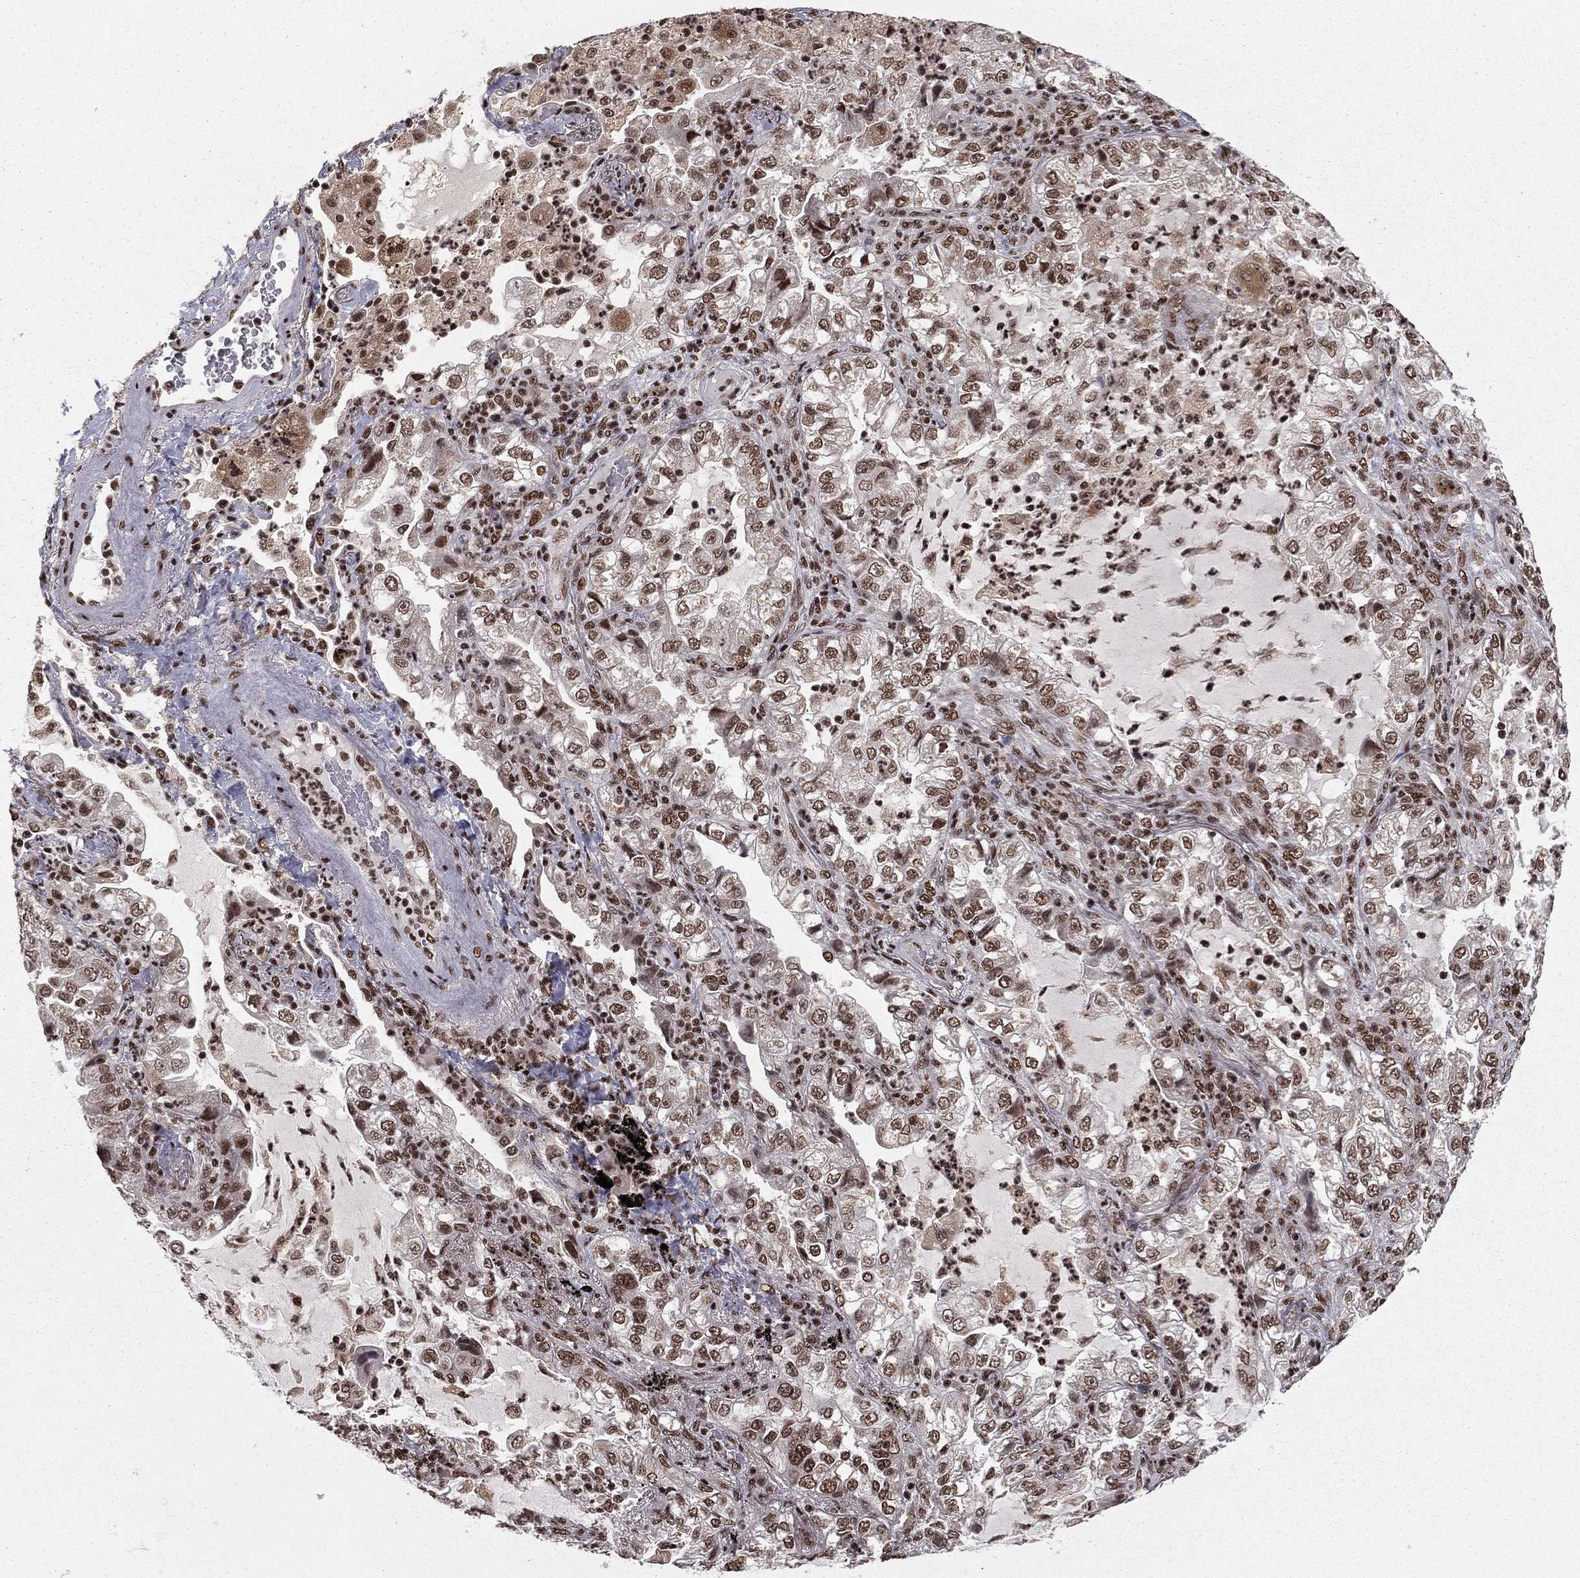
{"staining": {"intensity": "moderate", "quantity": "25%-75%", "location": "nuclear"}, "tissue": "lung cancer", "cell_type": "Tumor cells", "image_type": "cancer", "snomed": [{"axis": "morphology", "description": "Adenocarcinoma, NOS"}, {"axis": "topography", "description": "Lung"}], "caption": "Lung cancer (adenocarcinoma) tissue reveals moderate nuclear positivity in approximately 25%-75% of tumor cells", "gene": "NFYB", "patient": {"sex": "female", "age": 73}}